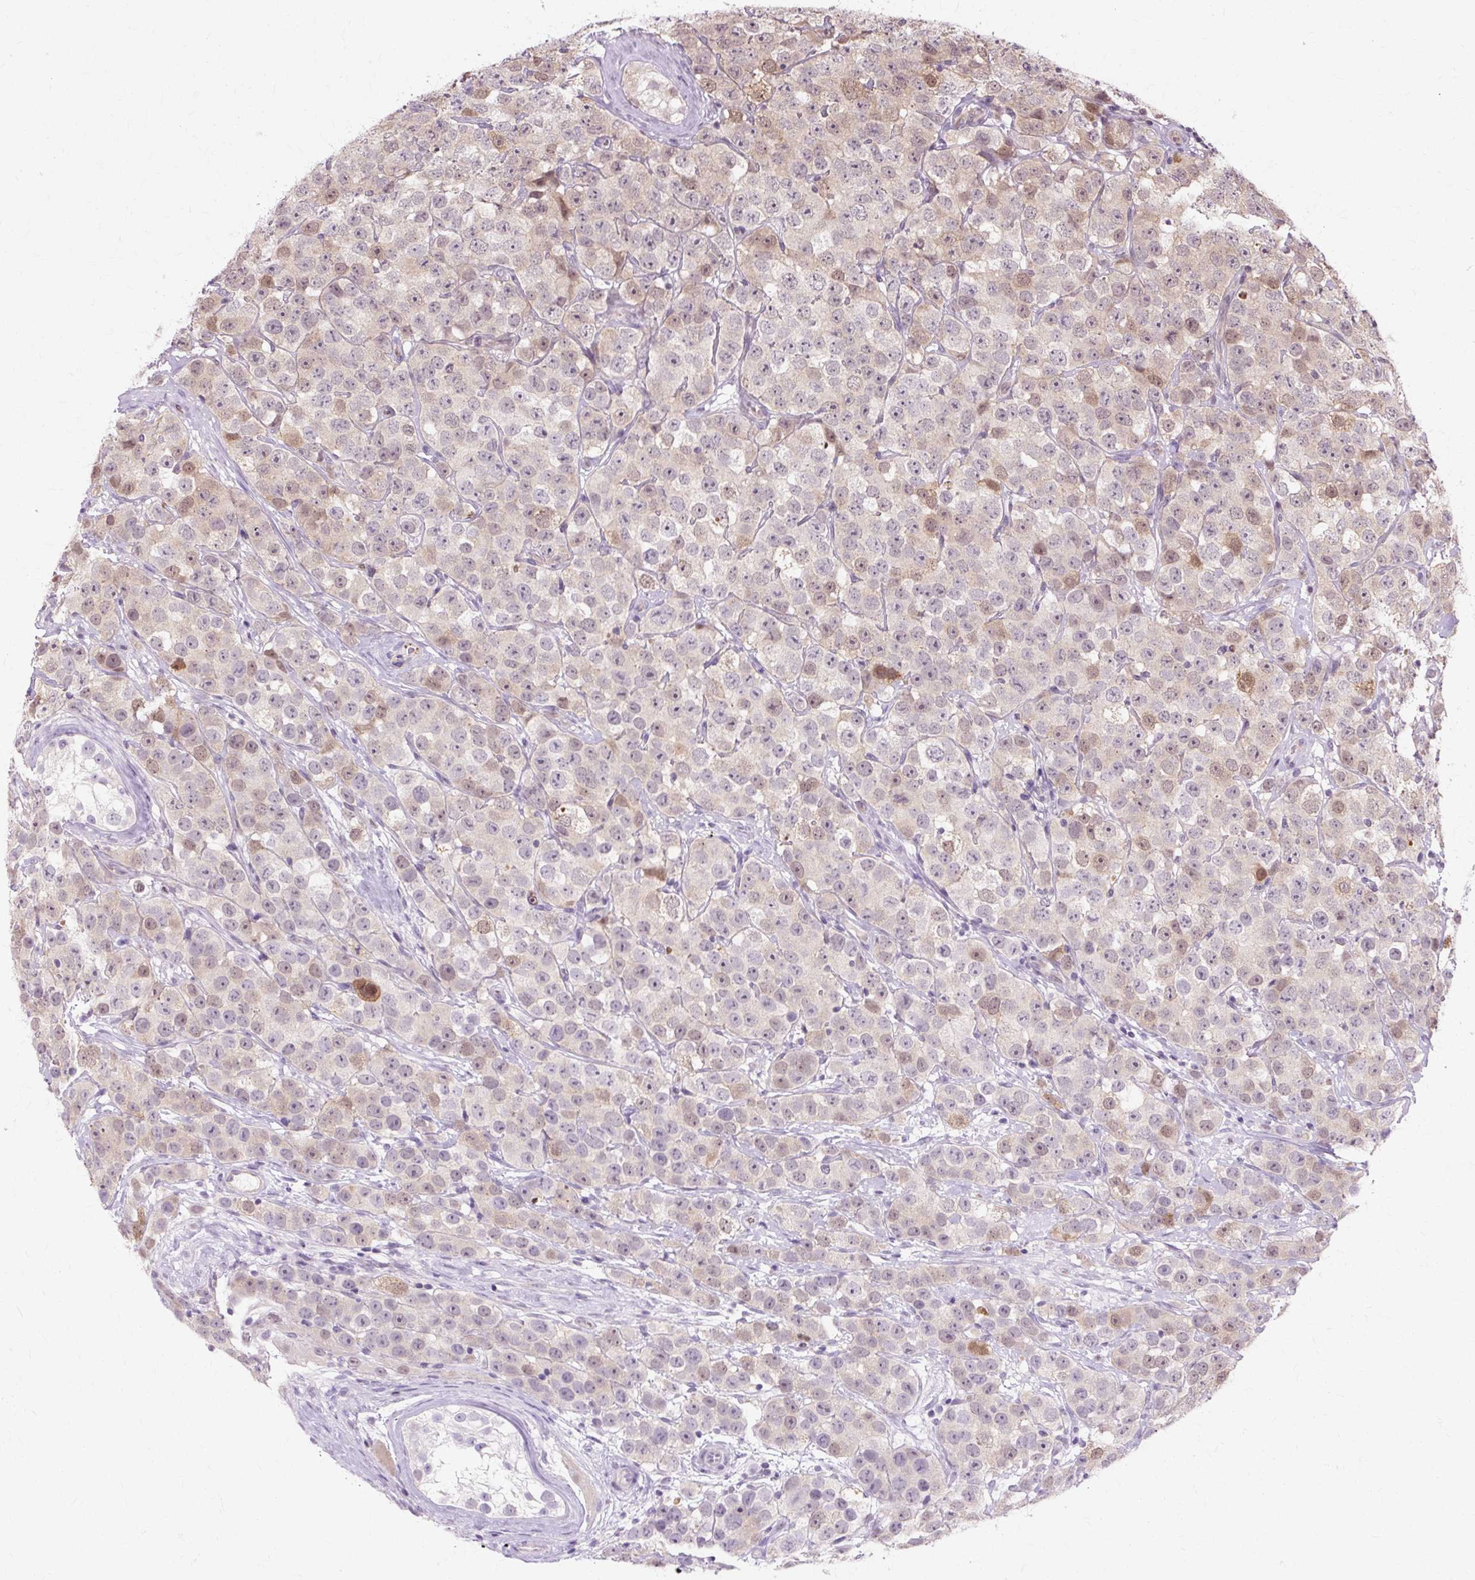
{"staining": {"intensity": "moderate", "quantity": "<25%", "location": "nuclear"}, "tissue": "testis cancer", "cell_type": "Tumor cells", "image_type": "cancer", "snomed": [{"axis": "morphology", "description": "Seminoma, NOS"}, {"axis": "topography", "description": "Testis"}], "caption": "The photomicrograph displays staining of testis cancer (seminoma), revealing moderate nuclear protein staining (brown color) within tumor cells. (Stains: DAB in brown, nuclei in blue, Microscopy: brightfield microscopy at high magnification).", "gene": "ZNF35", "patient": {"sex": "male", "age": 28}}